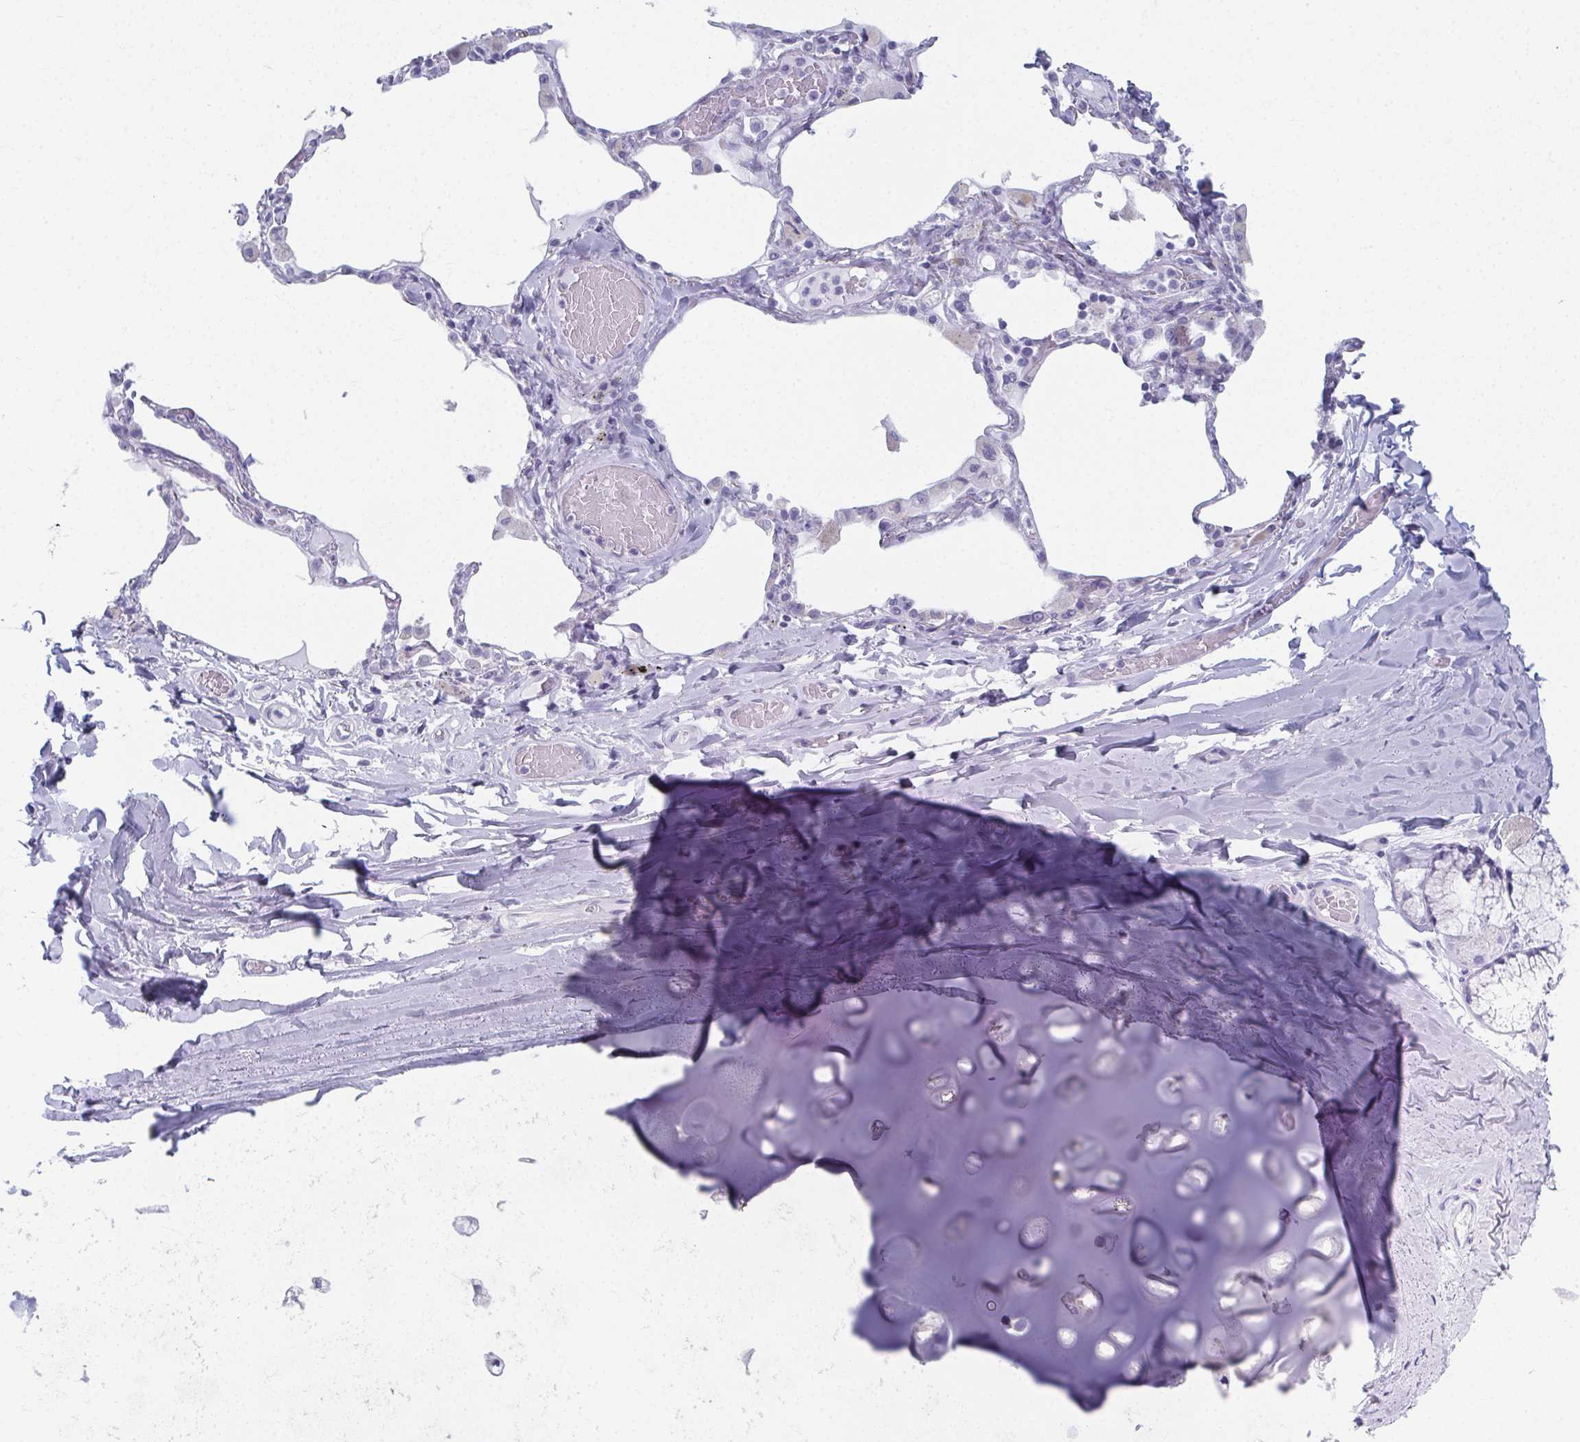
{"staining": {"intensity": "negative", "quantity": "none", "location": "none"}, "tissue": "soft tissue", "cell_type": "Chondrocytes", "image_type": "normal", "snomed": [{"axis": "morphology", "description": "Normal tissue, NOS"}, {"axis": "topography", "description": "Cartilage tissue"}, {"axis": "topography", "description": "Bronchus"}], "caption": "This is an immunohistochemistry (IHC) micrograph of unremarkable soft tissue. There is no positivity in chondrocytes.", "gene": "GHRL", "patient": {"sex": "male", "age": 64}}